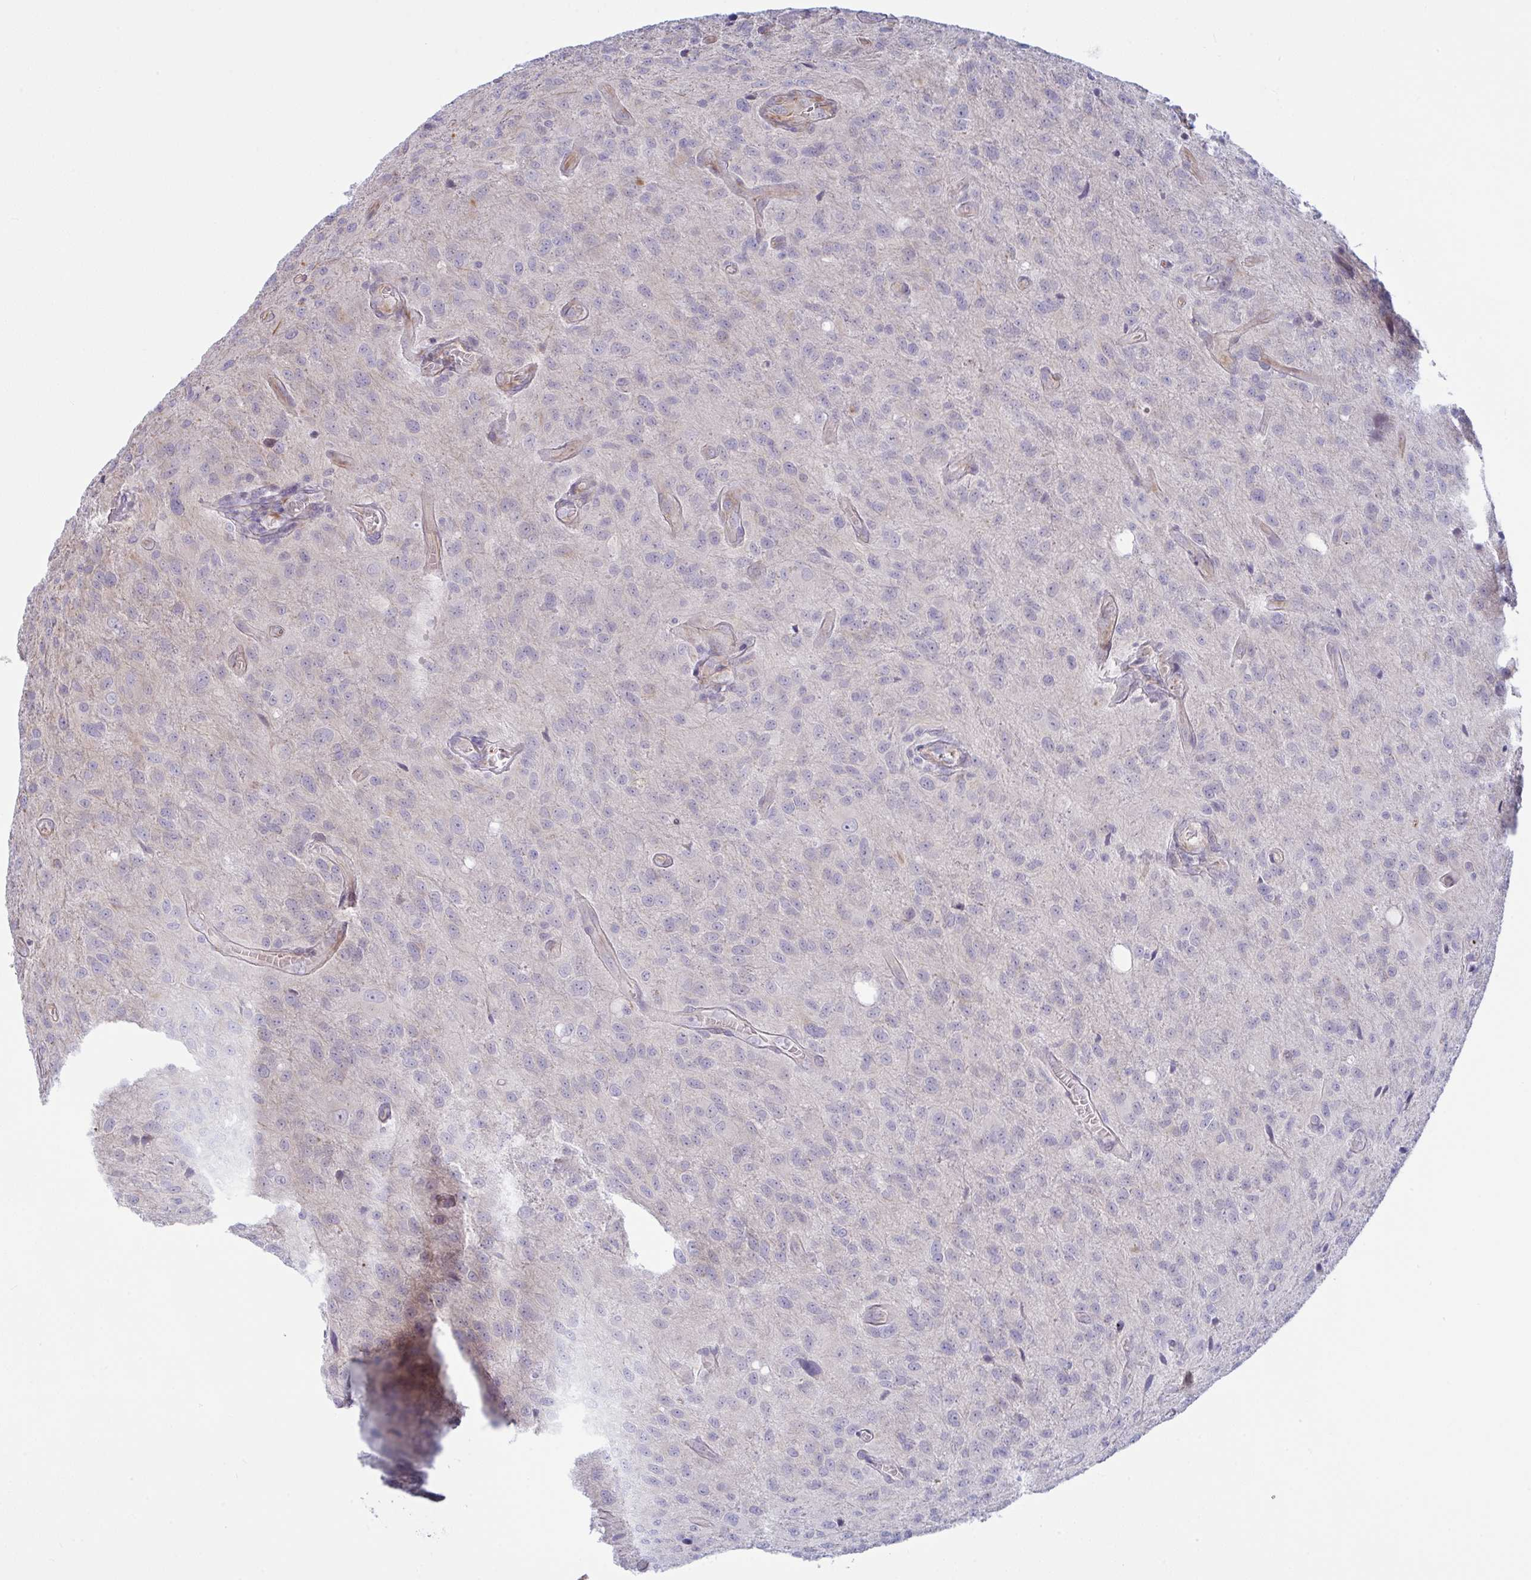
{"staining": {"intensity": "negative", "quantity": "none", "location": "none"}, "tissue": "glioma", "cell_type": "Tumor cells", "image_type": "cancer", "snomed": [{"axis": "morphology", "description": "Glioma, malignant, Low grade"}, {"axis": "topography", "description": "Brain"}], "caption": "Malignant low-grade glioma stained for a protein using immunohistochemistry (IHC) demonstrates no expression tumor cells.", "gene": "DCBLD1", "patient": {"sex": "male", "age": 66}}